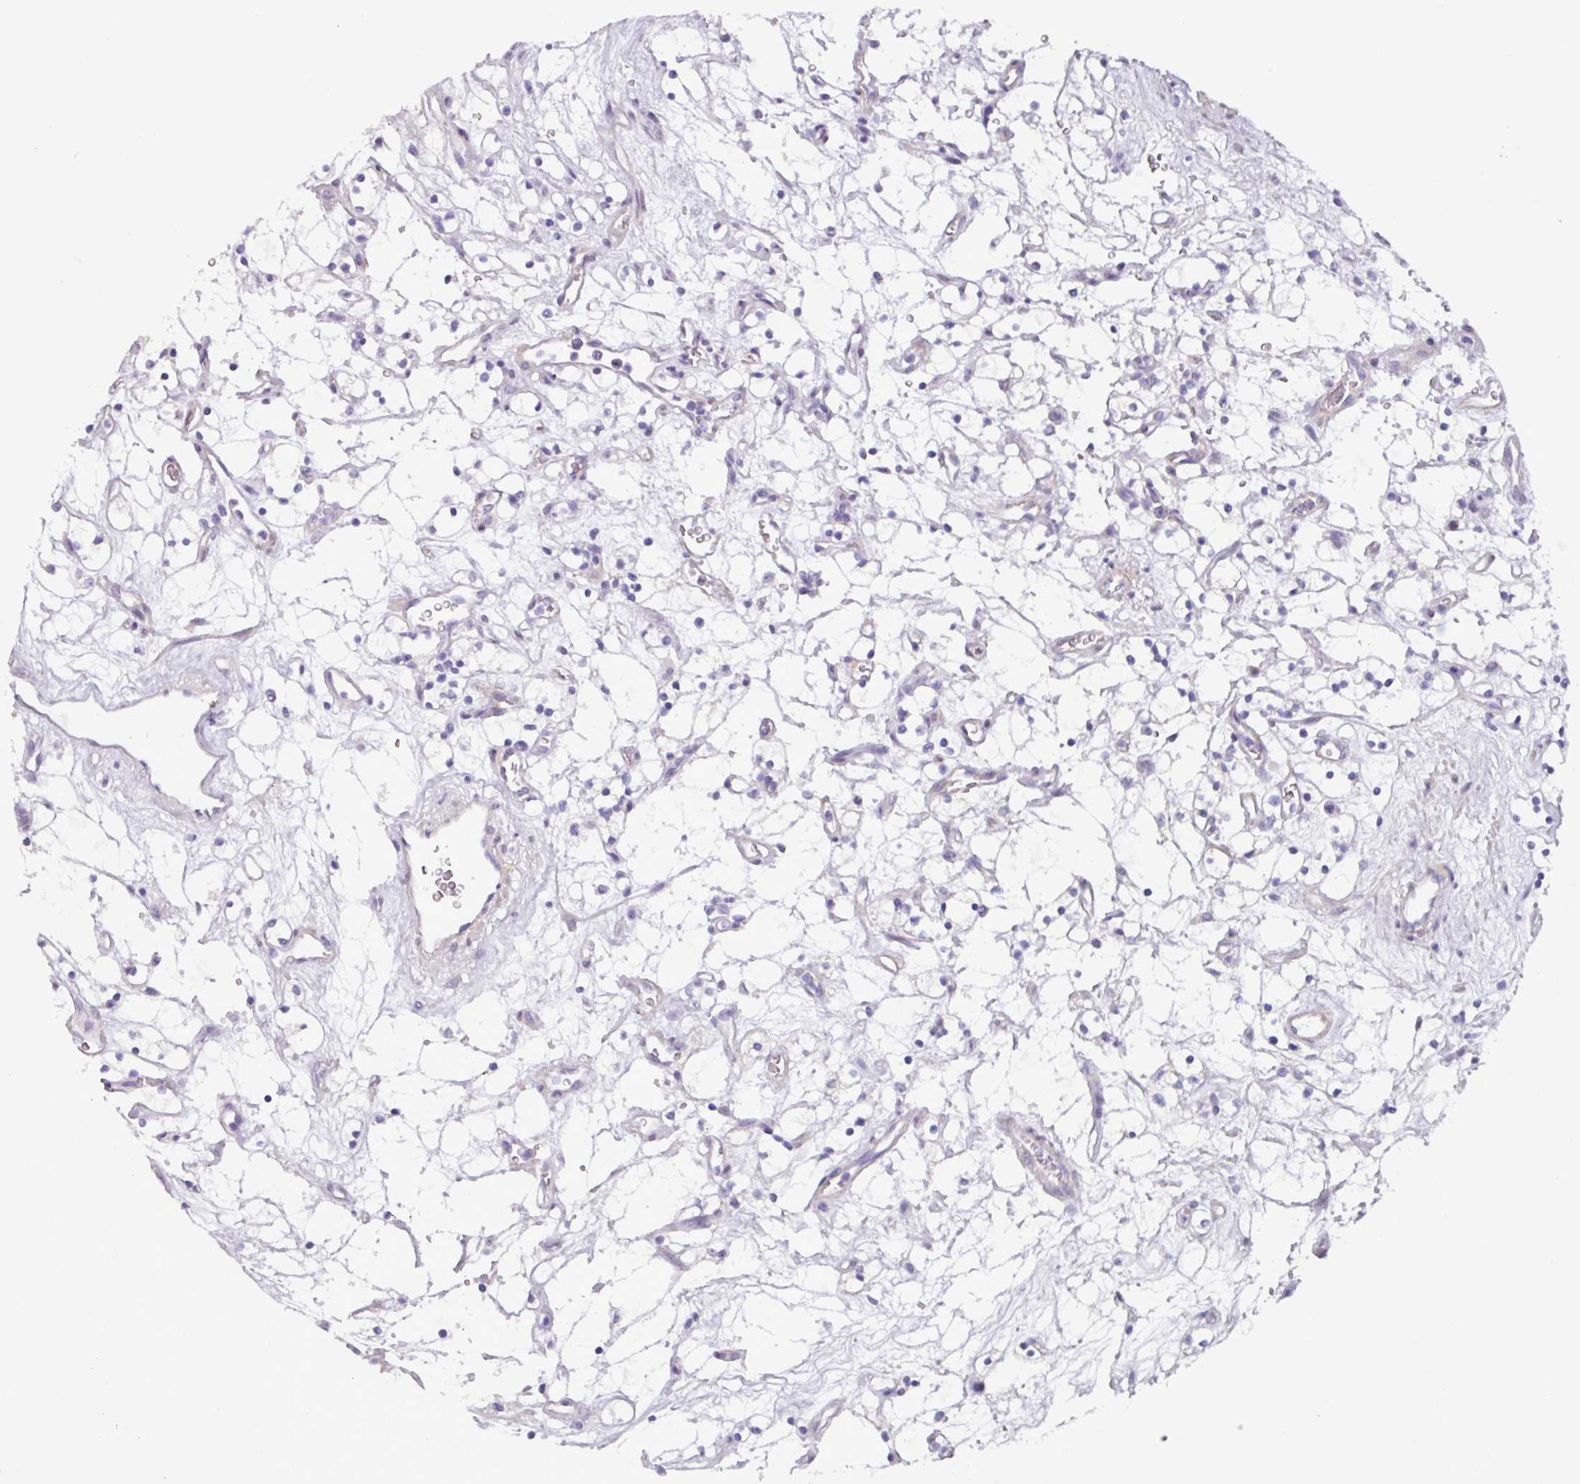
{"staining": {"intensity": "negative", "quantity": "none", "location": "none"}, "tissue": "renal cancer", "cell_type": "Tumor cells", "image_type": "cancer", "snomed": [{"axis": "morphology", "description": "Adenocarcinoma, NOS"}, {"axis": "topography", "description": "Kidney"}], "caption": "DAB immunohistochemical staining of renal adenocarcinoma reveals no significant positivity in tumor cells.", "gene": "OTX1", "patient": {"sex": "female", "age": 69}}